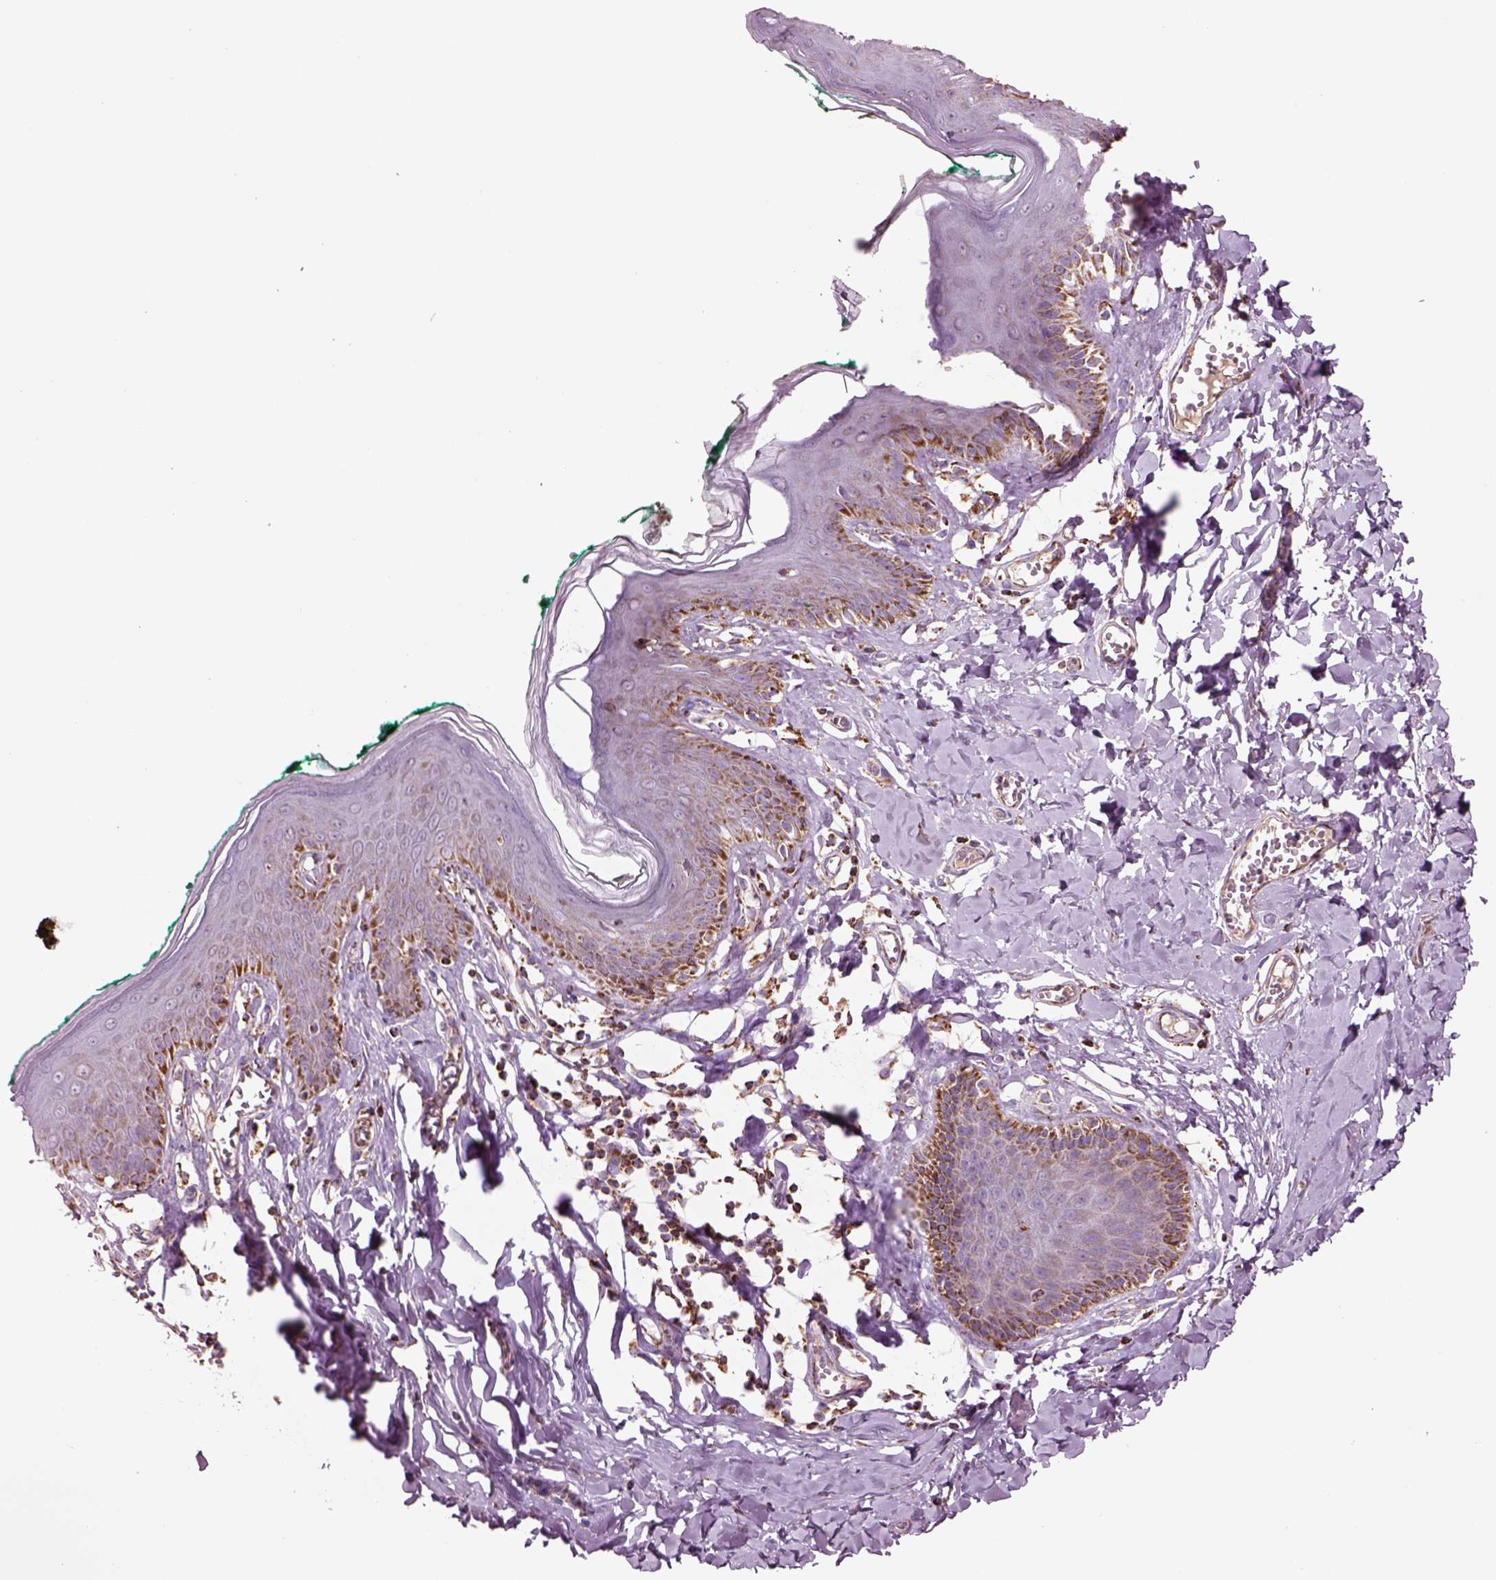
{"staining": {"intensity": "strong", "quantity": "<25%", "location": "cytoplasmic/membranous"}, "tissue": "skin", "cell_type": "Epidermal cells", "image_type": "normal", "snomed": [{"axis": "morphology", "description": "Normal tissue, NOS"}, {"axis": "topography", "description": "Vulva"}, {"axis": "topography", "description": "Peripheral nerve tissue"}], "caption": "IHC photomicrograph of normal human skin stained for a protein (brown), which displays medium levels of strong cytoplasmic/membranous expression in approximately <25% of epidermal cells.", "gene": "SLC25A24", "patient": {"sex": "female", "age": 66}}